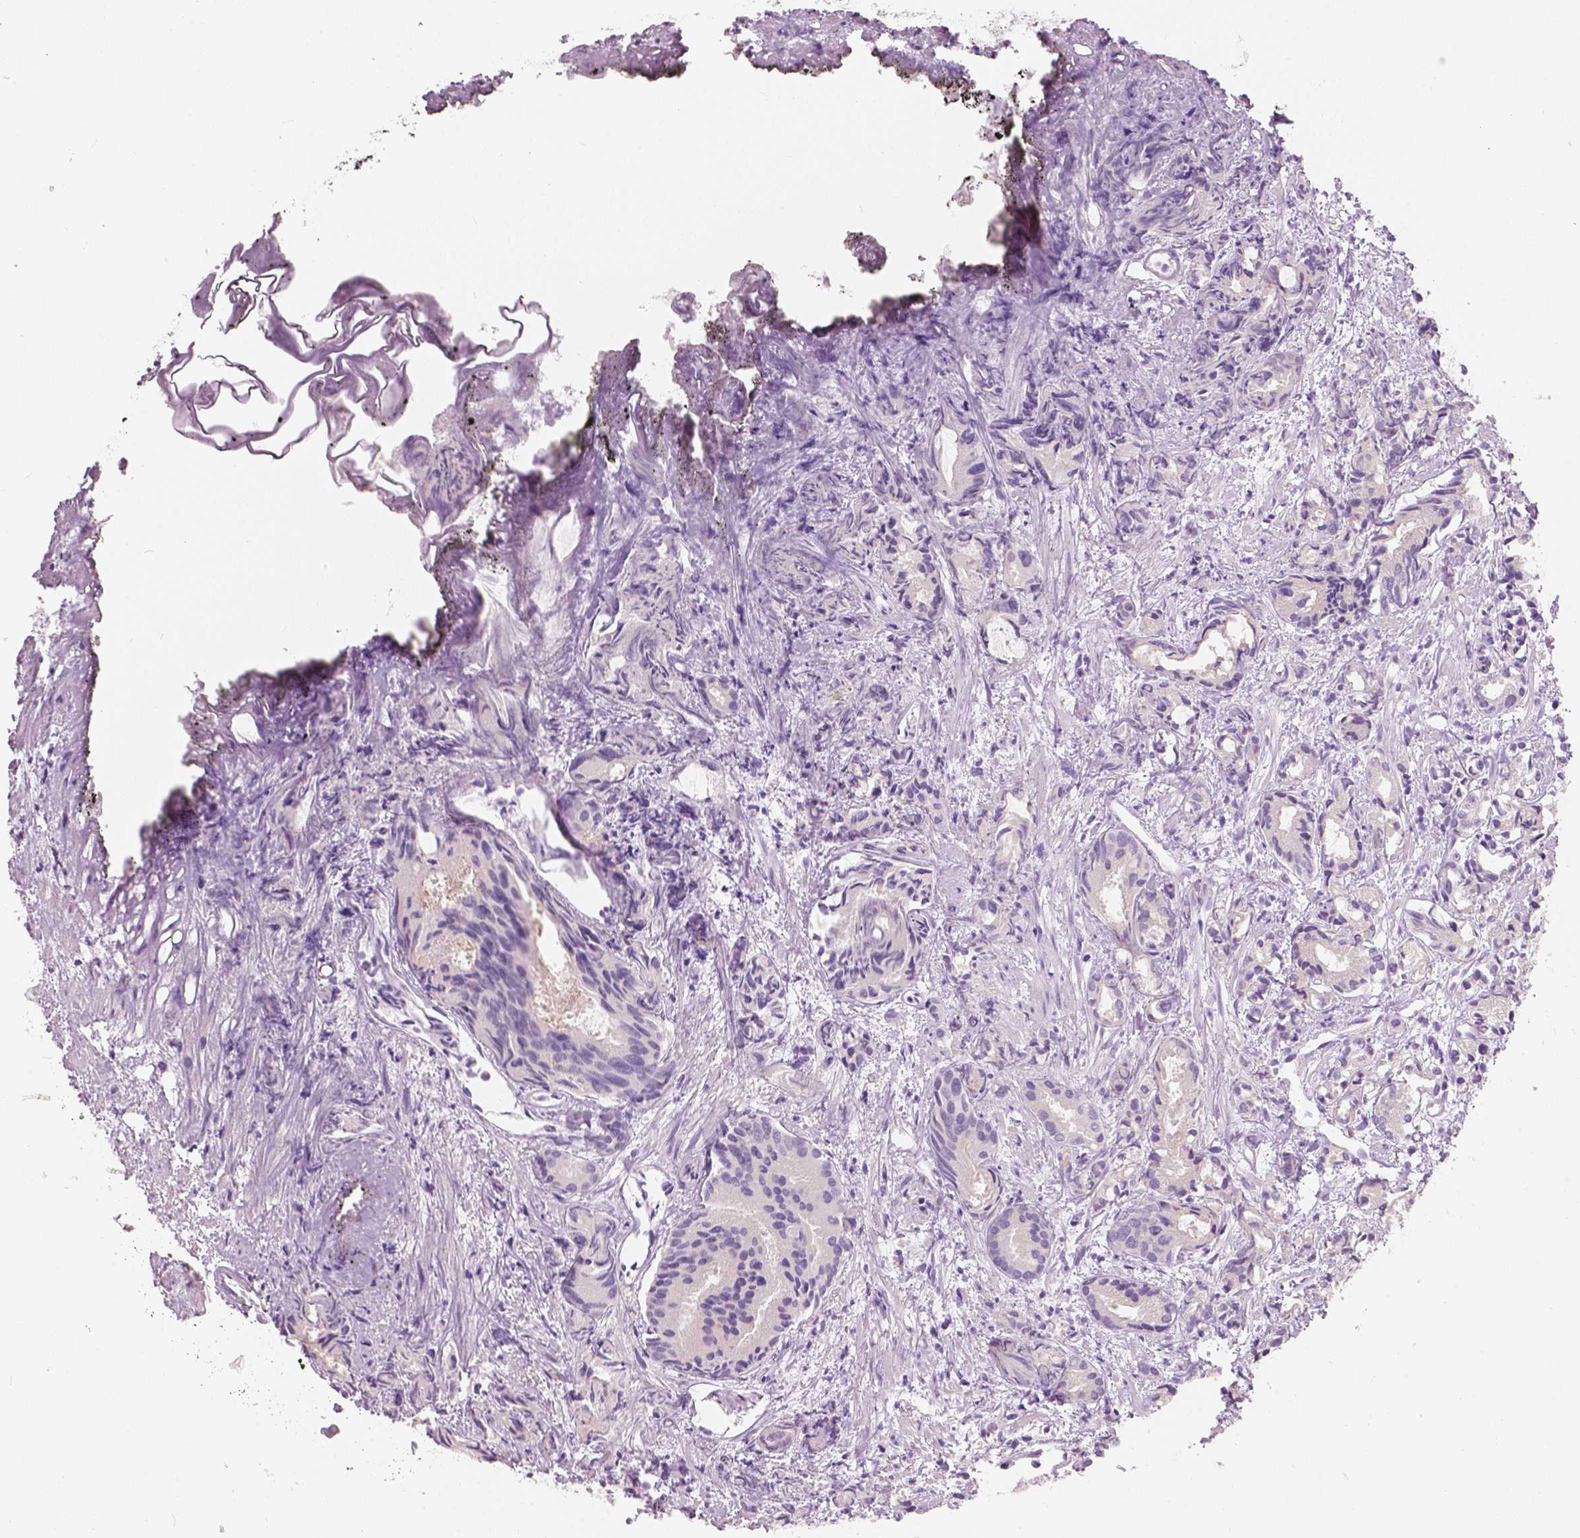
{"staining": {"intensity": "negative", "quantity": "none", "location": "none"}, "tissue": "prostate cancer", "cell_type": "Tumor cells", "image_type": "cancer", "snomed": [{"axis": "morphology", "description": "Adenocarcinoma, High grade"}, {"axis": "topography", "description": "Prostate"}], "caption": "The micrograph demonstrates no staining of tumor cells in prostate adenocarcinoma (high-grade). Nuclei are stained in blue.", "gene": "A4GNT", "patient": {"sex": "male", "age": 79}}